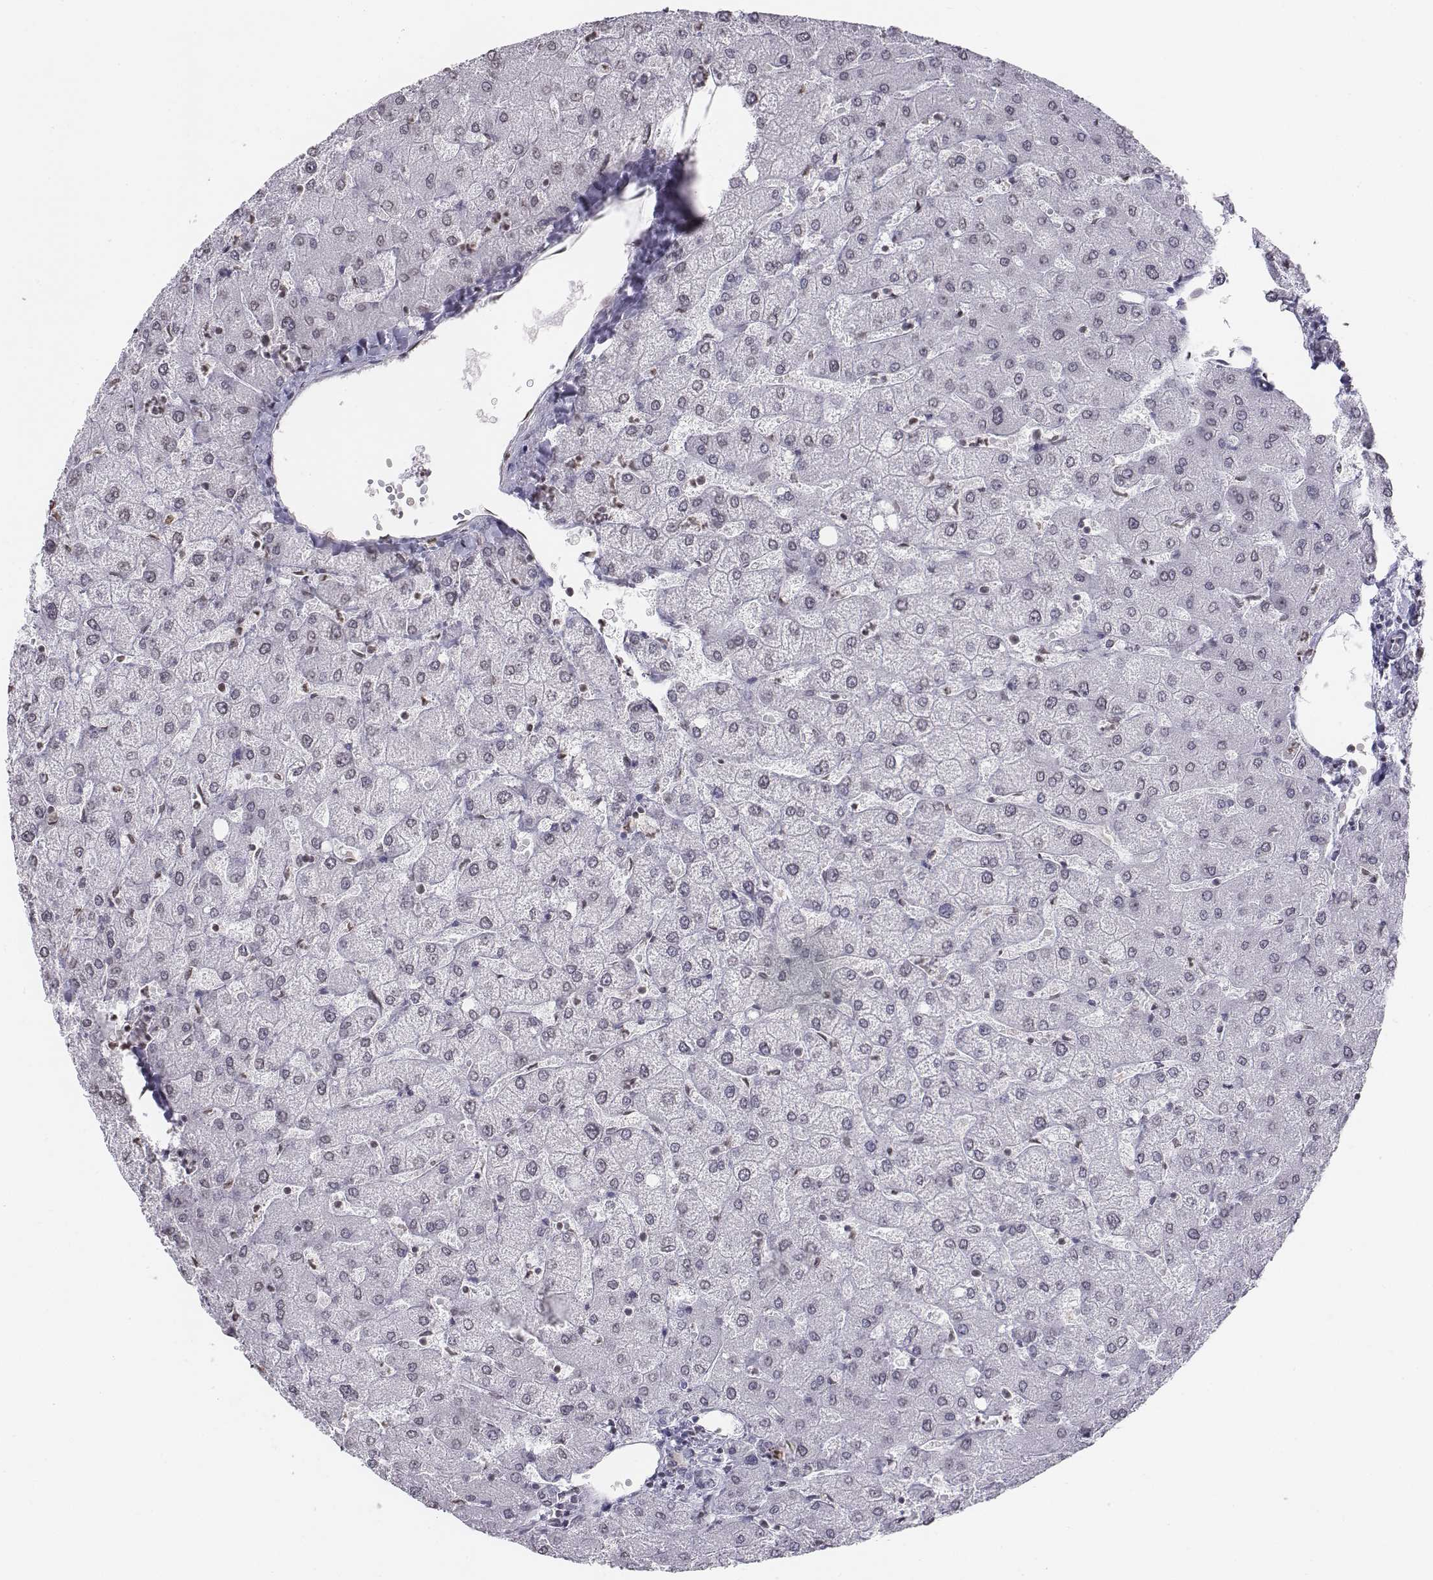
{"staining": {"intensity": "negative", "quantity": "none", "location": "none"}, "tissue": "liver", "cell_type": "Cholangiocytes", "image_type": "normal", "snomed": [{"axis": "morphology", "description": "Normal tissue, NOS"}, {"axis": "topography", "description": "Liver"}], "caption": "A high-resolution photomicrograph shows immunohistochemistry (IHC) staining of normal liver, which demonstrates no significant expression in cholangiocytes.", "gene": "BARHL1", "patient": {"sex": "female", "age": 54}}